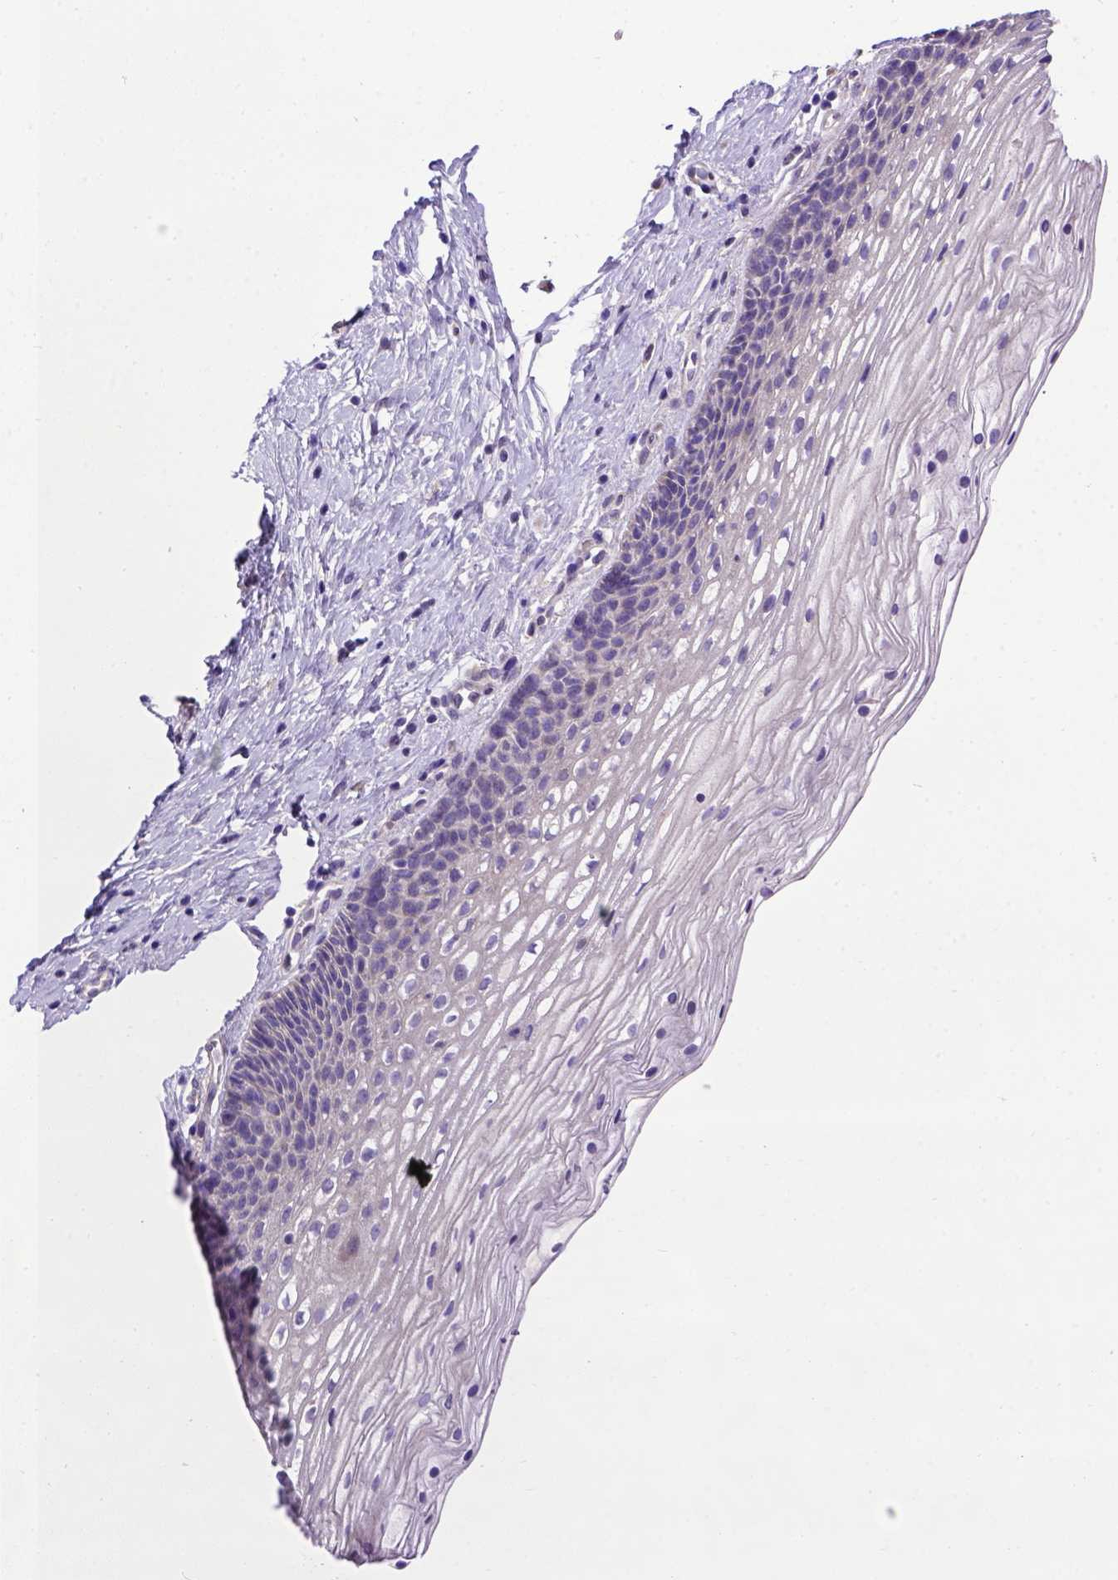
{"staining": {"intensity": "negative", "quantity": "none", "location": "none"}, "tissue": "cervix", "cell_type": "Glandular cells", "image_type": "normal", "snomed": [{"axis": "morphology", "description": "Normal tissue, NOS"}, {"axis": "topography", "description": "Cervix"}], "caption": "IHC of normal human cervix reveals no expression in glandular cells.", "gene": "ADAM12", "patient": {"sex": "female", "age": 34}}